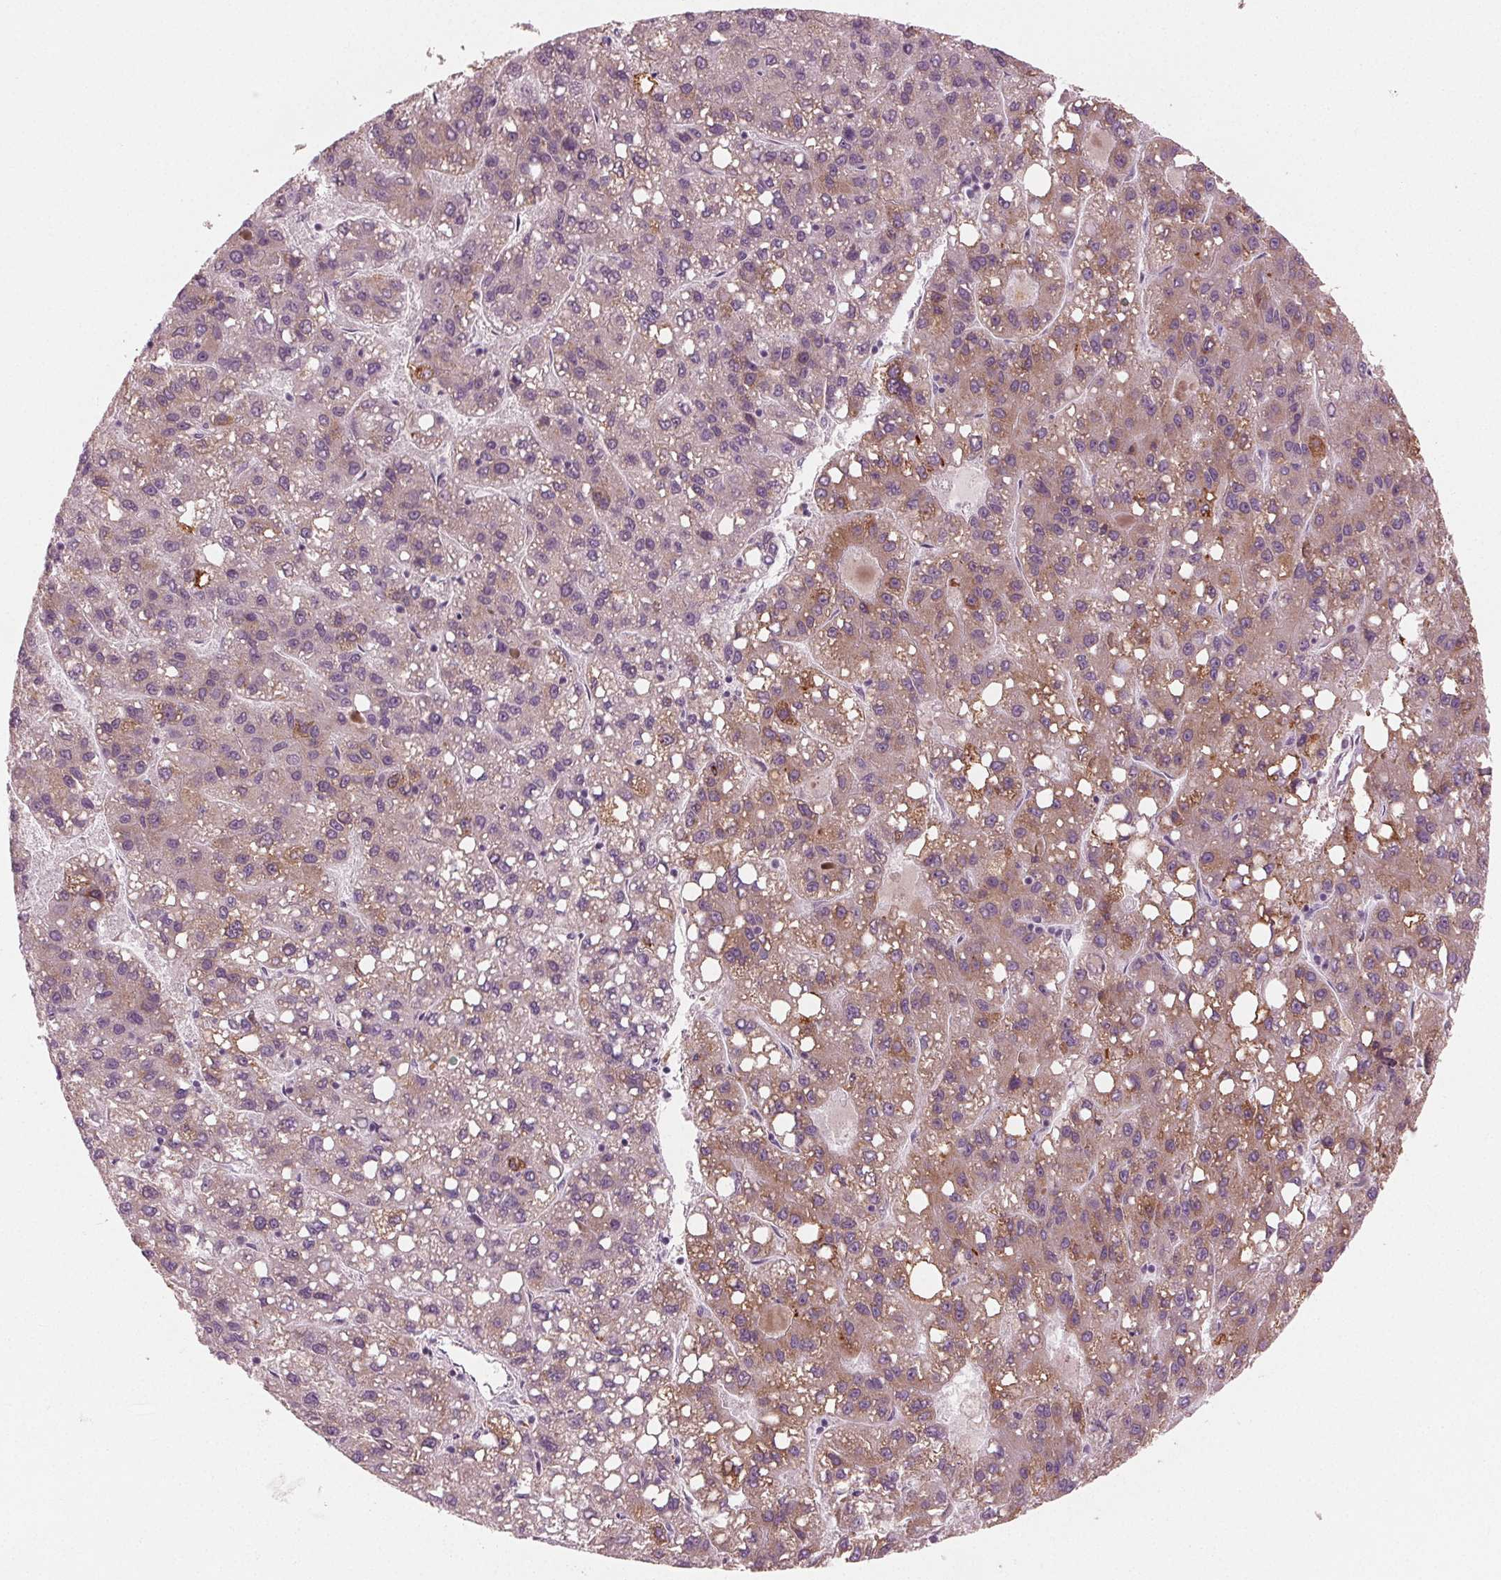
{"staining": {"intensity": "moderate", "quantity": "<25%", "location": "cytoplasmic/membranous"}, "tissue": "liver cancer", "cell_type": "Tumor cells", "image_type": "cancer", "snomed": [{"axis": "morphology", "description": "Carcinoma, Hepatocellular, NOS"}, {"axis": "topography", "description": "Liver"}], "caption": "Brown immunohistochemical staining in hepatocellular carcinoma (liver) displays moderate cytoplasmic/membranous positivity in about <25% of tumor cells. The protein is stained brown, and the nuclei are stained in blue (DAB IHC with brightfield microscopy, high magnification).", "gene": "PRAP1", "patient": {"sex": "female", "age": 82}}